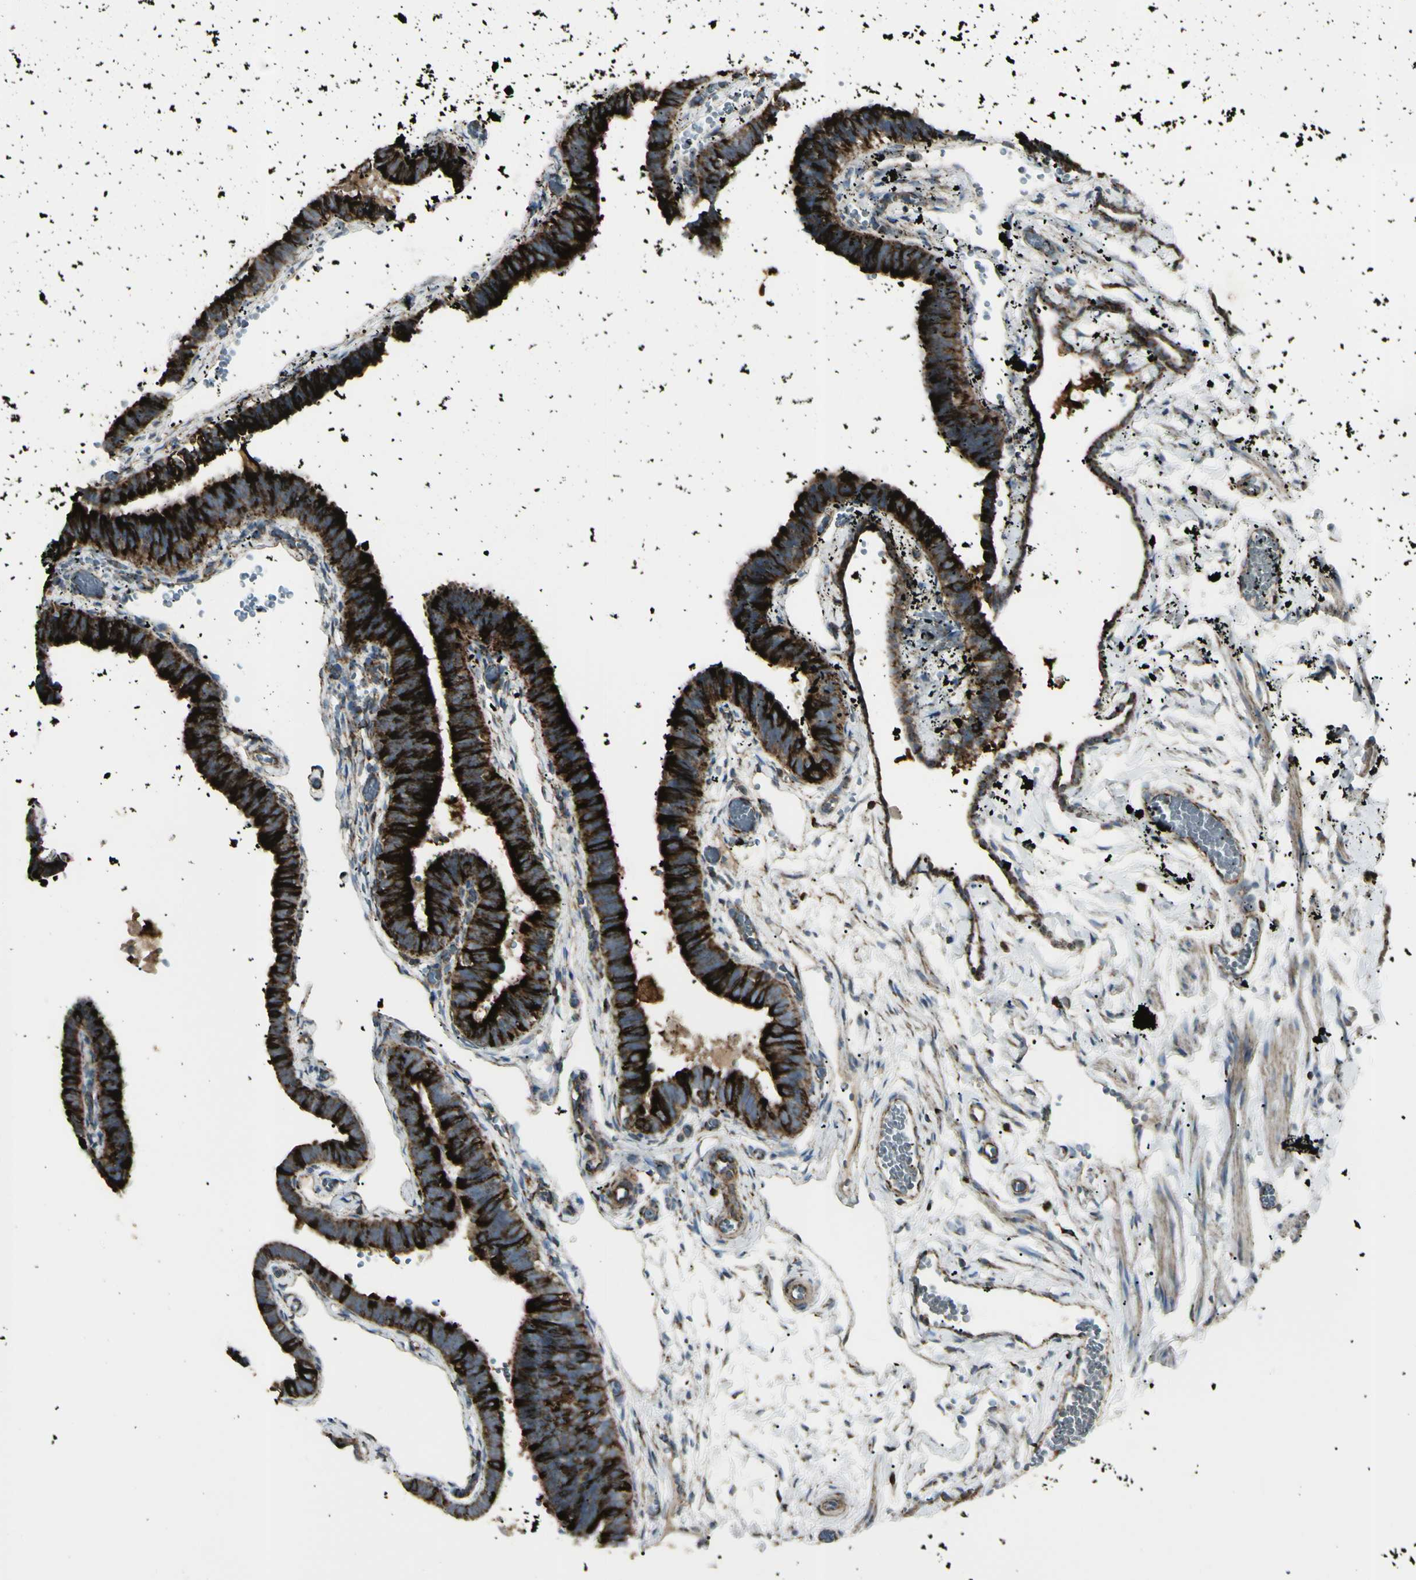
{"staining": {"intensity": "strong", "quantity": ">75%", "location": "cytoplasmic/membranous"}, "tissue": "fallopian tube", "cell_type": "Glandular cells", "image_type": "normal", "snomed": [{"axis": "morphology", "description": "Normal tissue, NOS"}, {"axis": "topography", "description": "Fallopian tube"}], "caption": "This histopathology image shows normal fallopian tube stained with immunohistochemistry to label a protein in brown. The cytoplasmic/membranous of glandular cells show strong positivity for the protein. Nuclei are counter-stained blue.", "gene": "CYB5R1", "patient": {"sex": "female", "age": 46}}